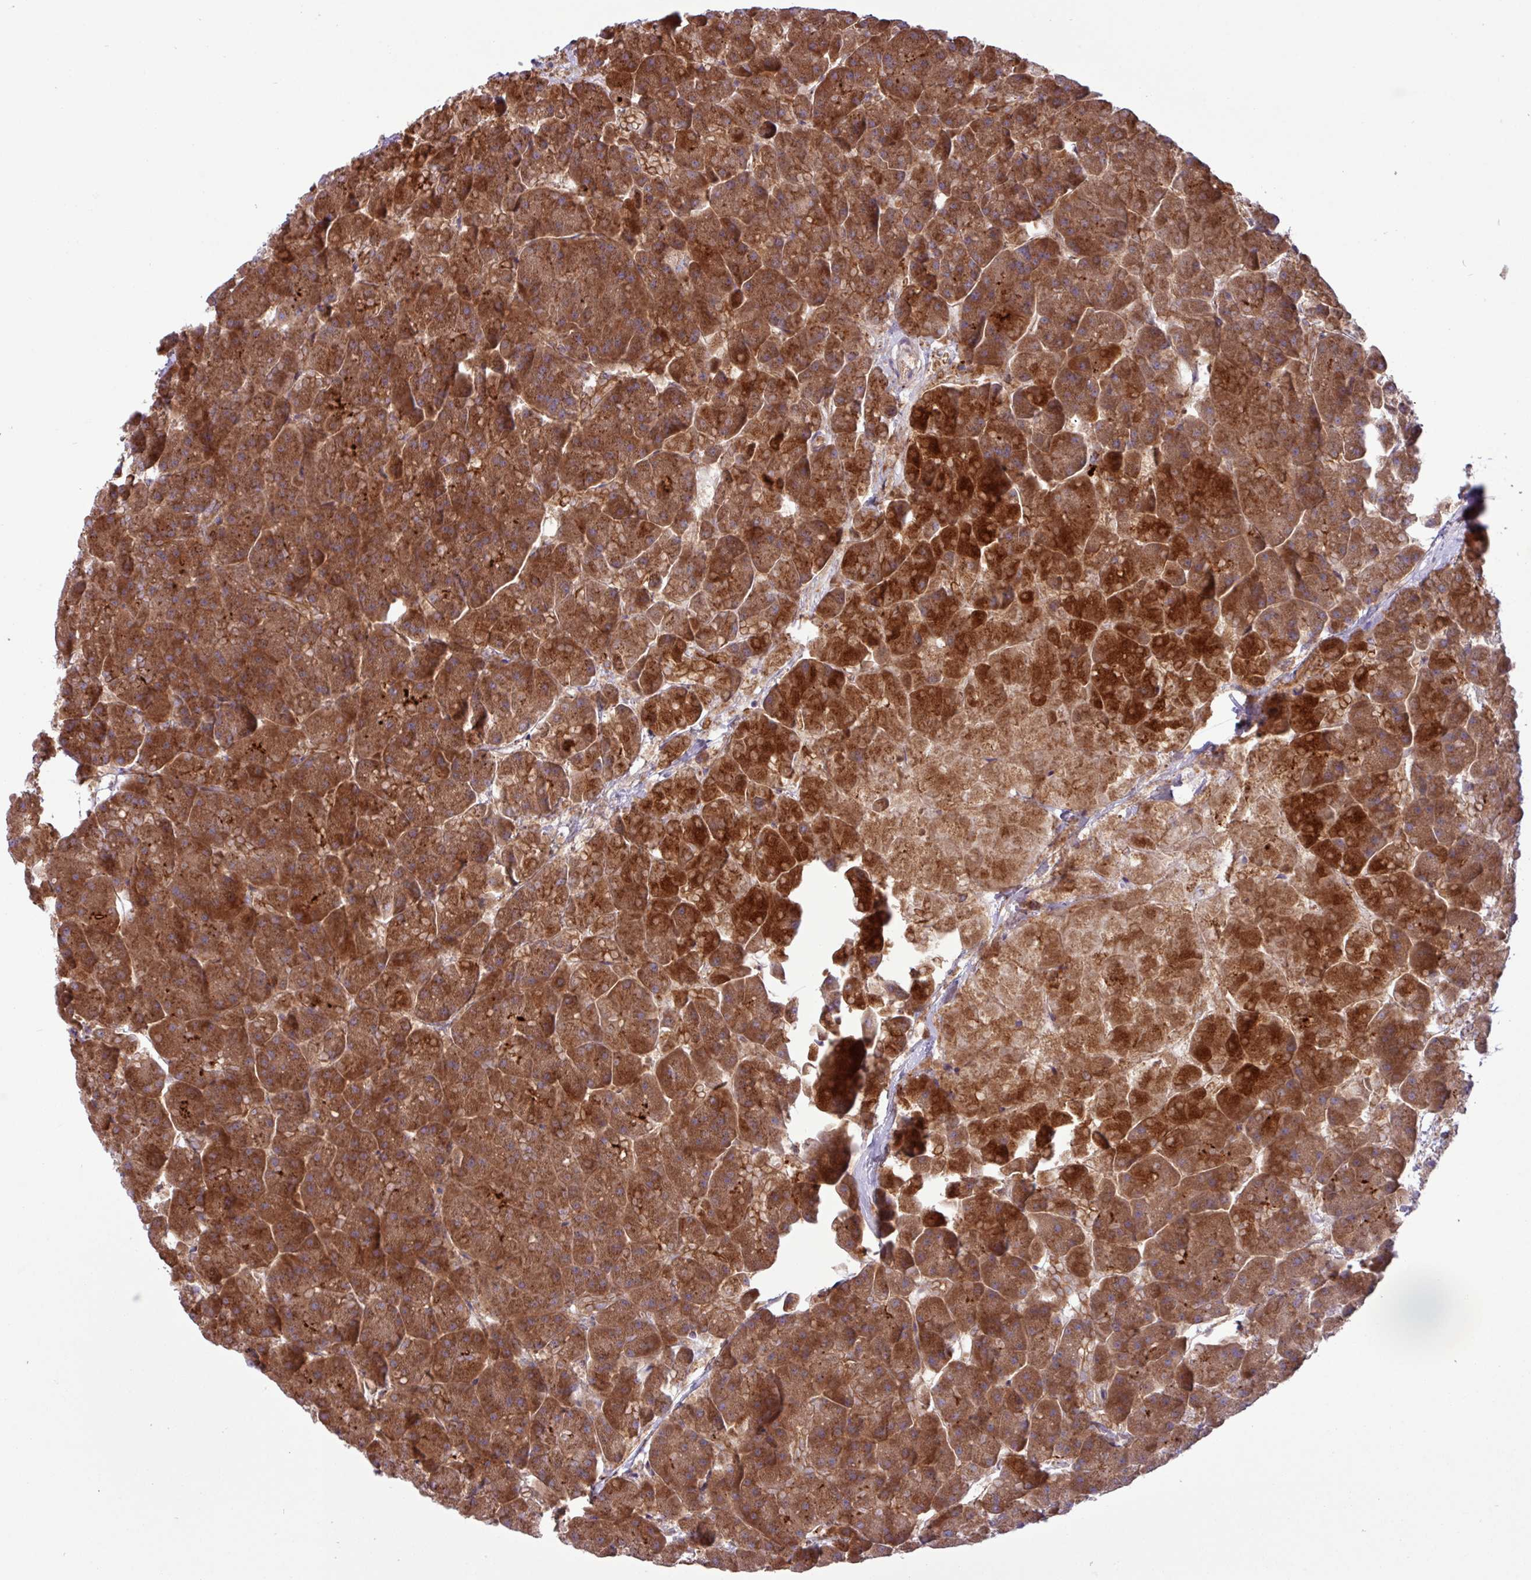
{"staining": {"intensity": "strong", "quantity": ">75%", "location": "cytoplasmic/membranous"}, "tissue": "pancreas", "cell_type": "Exocrine glandular cells", "image_type": "normal", "snomed": [{"axis": "morphology", "description": "Normal tissue, NOS"}, {"axis": "topography", "description": "Pancreas"}, {"axis": "topography", "description": "Peripheral nerve tissue"}], "caption": "This photomicrograph exhibits immunohistochemistry staining of normal pancreas, with high strong cytoplasmic/membranous positivity in about >75% of exocrine glandular cells.", "gene": "RAB19", "patient": {"sex": "male", "age": 54}}